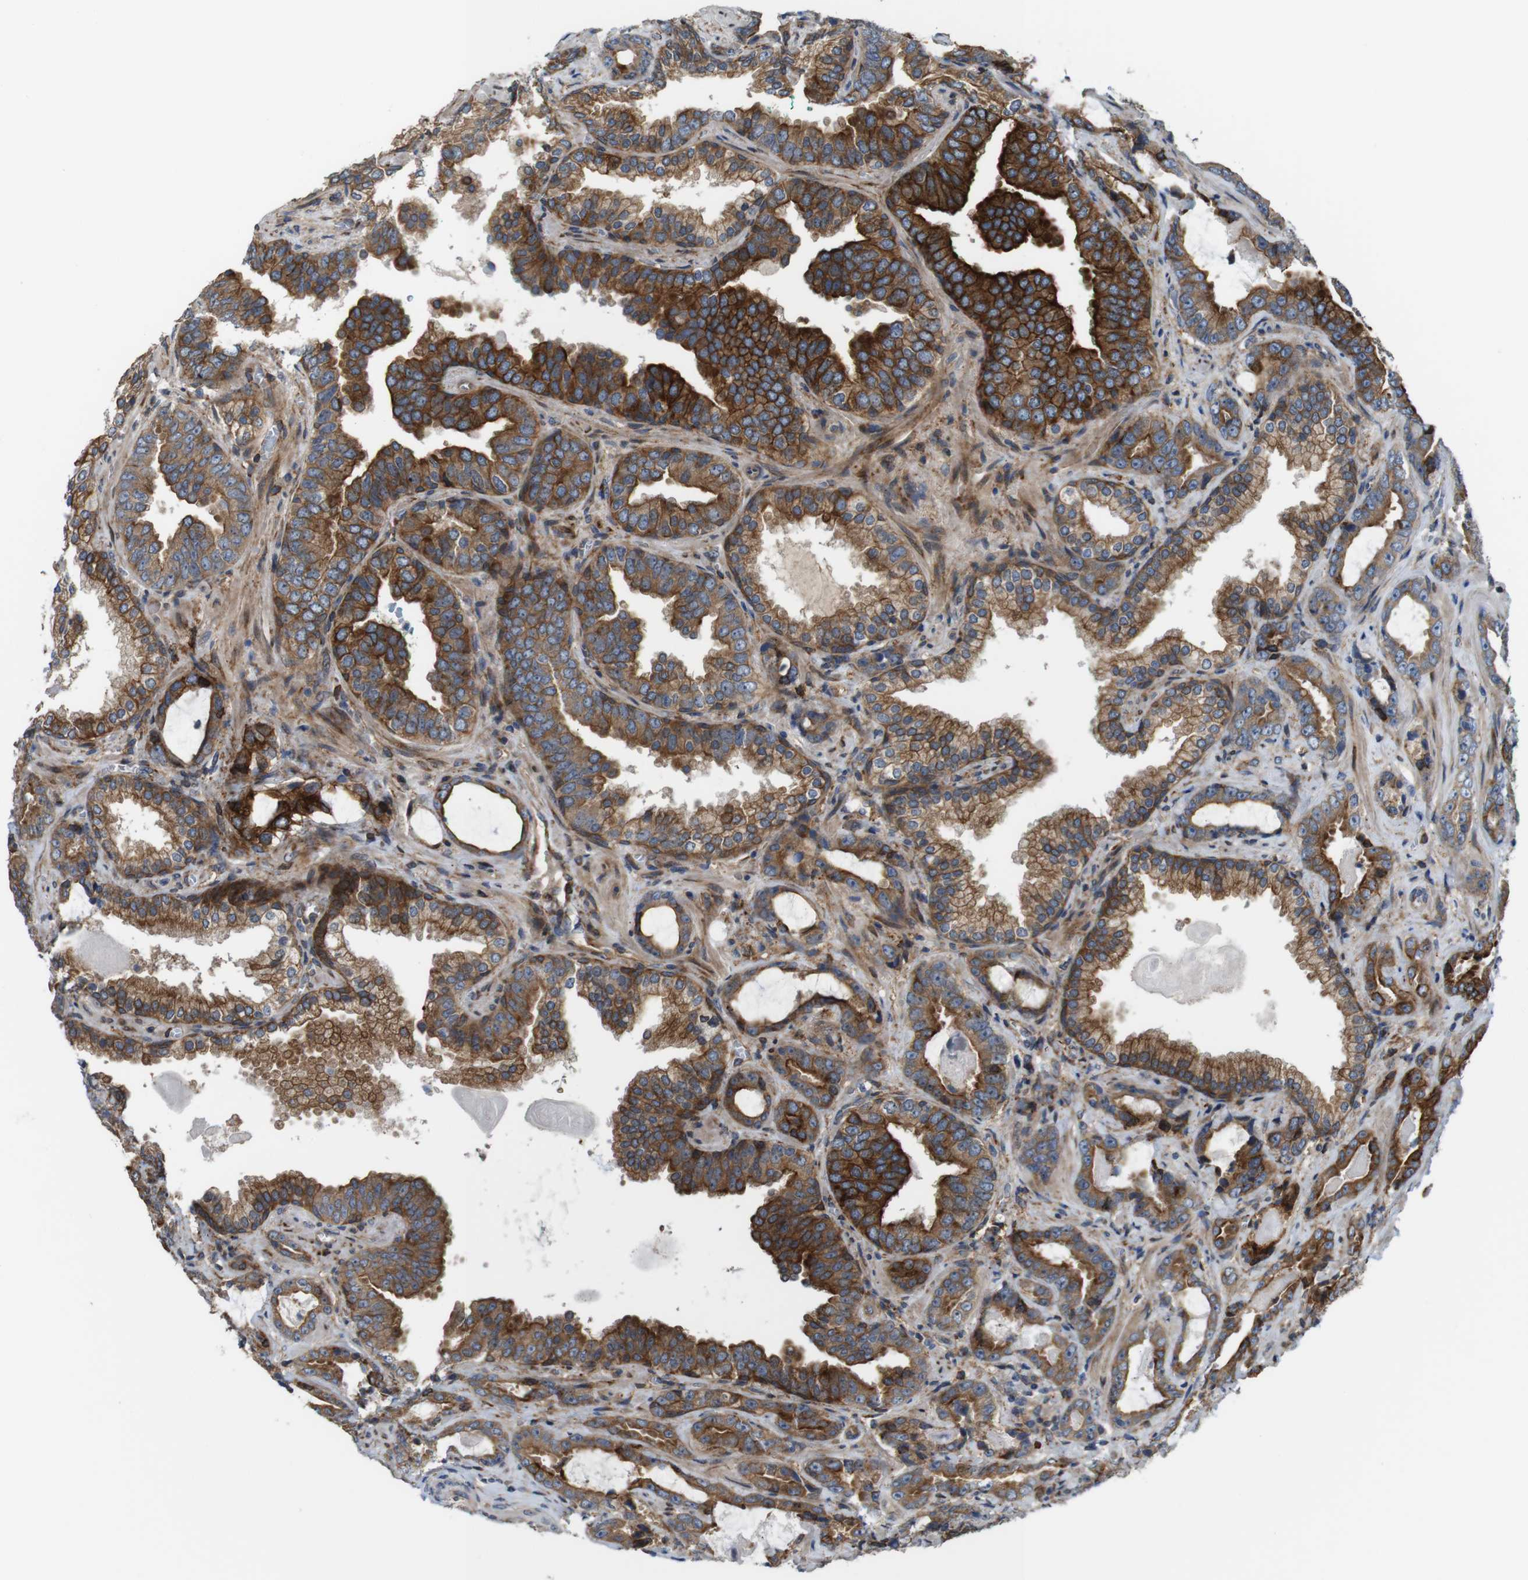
{"staining": {"intensity": "moderate", "quantity": ">75%", "location": "cytoplasmic/membranous"}, "tissue": "prostate cancer", "cell_type": "Tumor cells", "image_type": "cancer", "snomed": [{"axis": "morphology", "description": "Adenocarcinoma, Low grade"}, {"axis": "topography", "description": "Prostate"}], "caption": "Immunohistochemical staining of prostate cancer (adenocarcinoma (low-grade)) shows medium levels of moderate cytoplasmic/membranous protein staining in about >75% of tumor cells.", "gene": "PCOLCE2", "patient": {"sex": "male", "age": 60}}